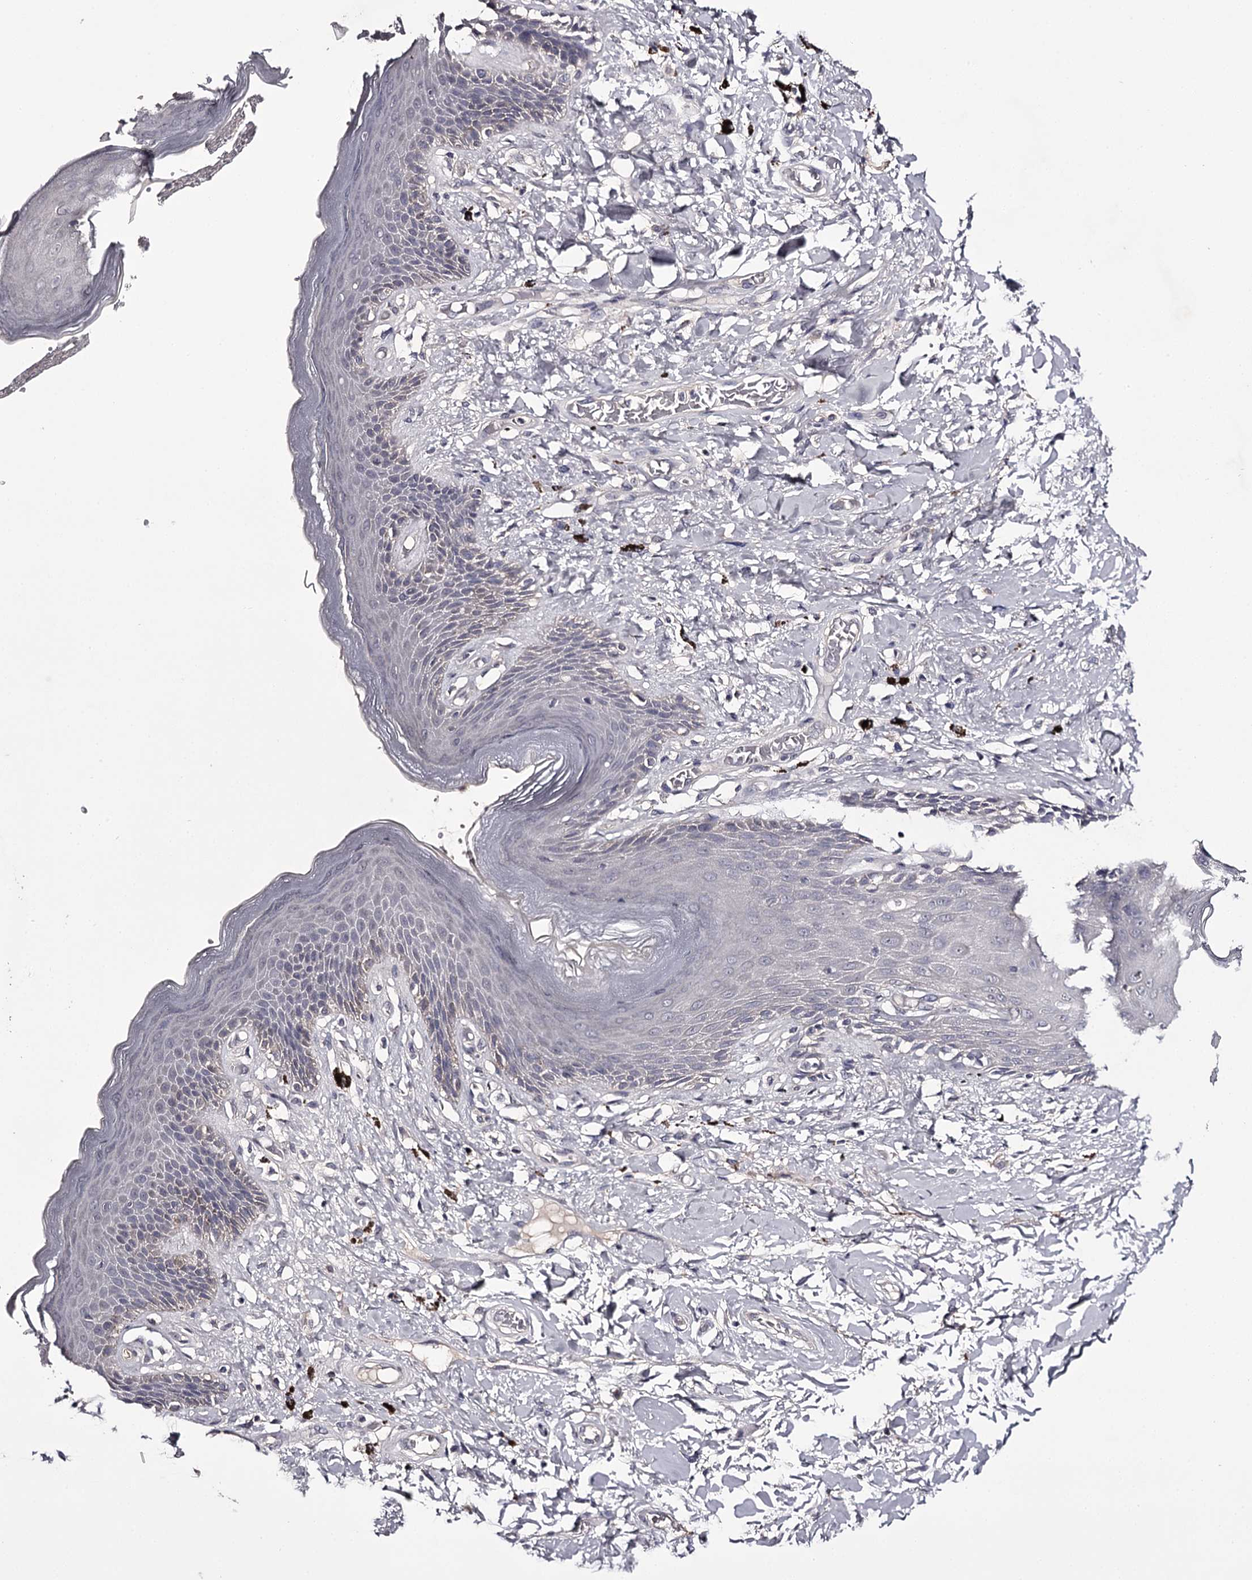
{"staining": {"intensity": "negative", "quantity": "none", "location": "none"}, "tissue": "skin", "cell_type": "Epidermal cells", "image_type": "normal", "snomed": [{"axis": "morphology", "description": "Normal tissue, NOS"}, {"axis": "topography", "description": "Anal"}], "caption": "Immunohistochemistry (IHC) photomicrograph of normal skin stained for a protein (brown), which exhibits no expression in epidermal cells. (DAB (3,3'-diaminobenzidine) IHC, high magnification).", "gene": "PRM2", "patient": {"sex": "female", "age": 78}}